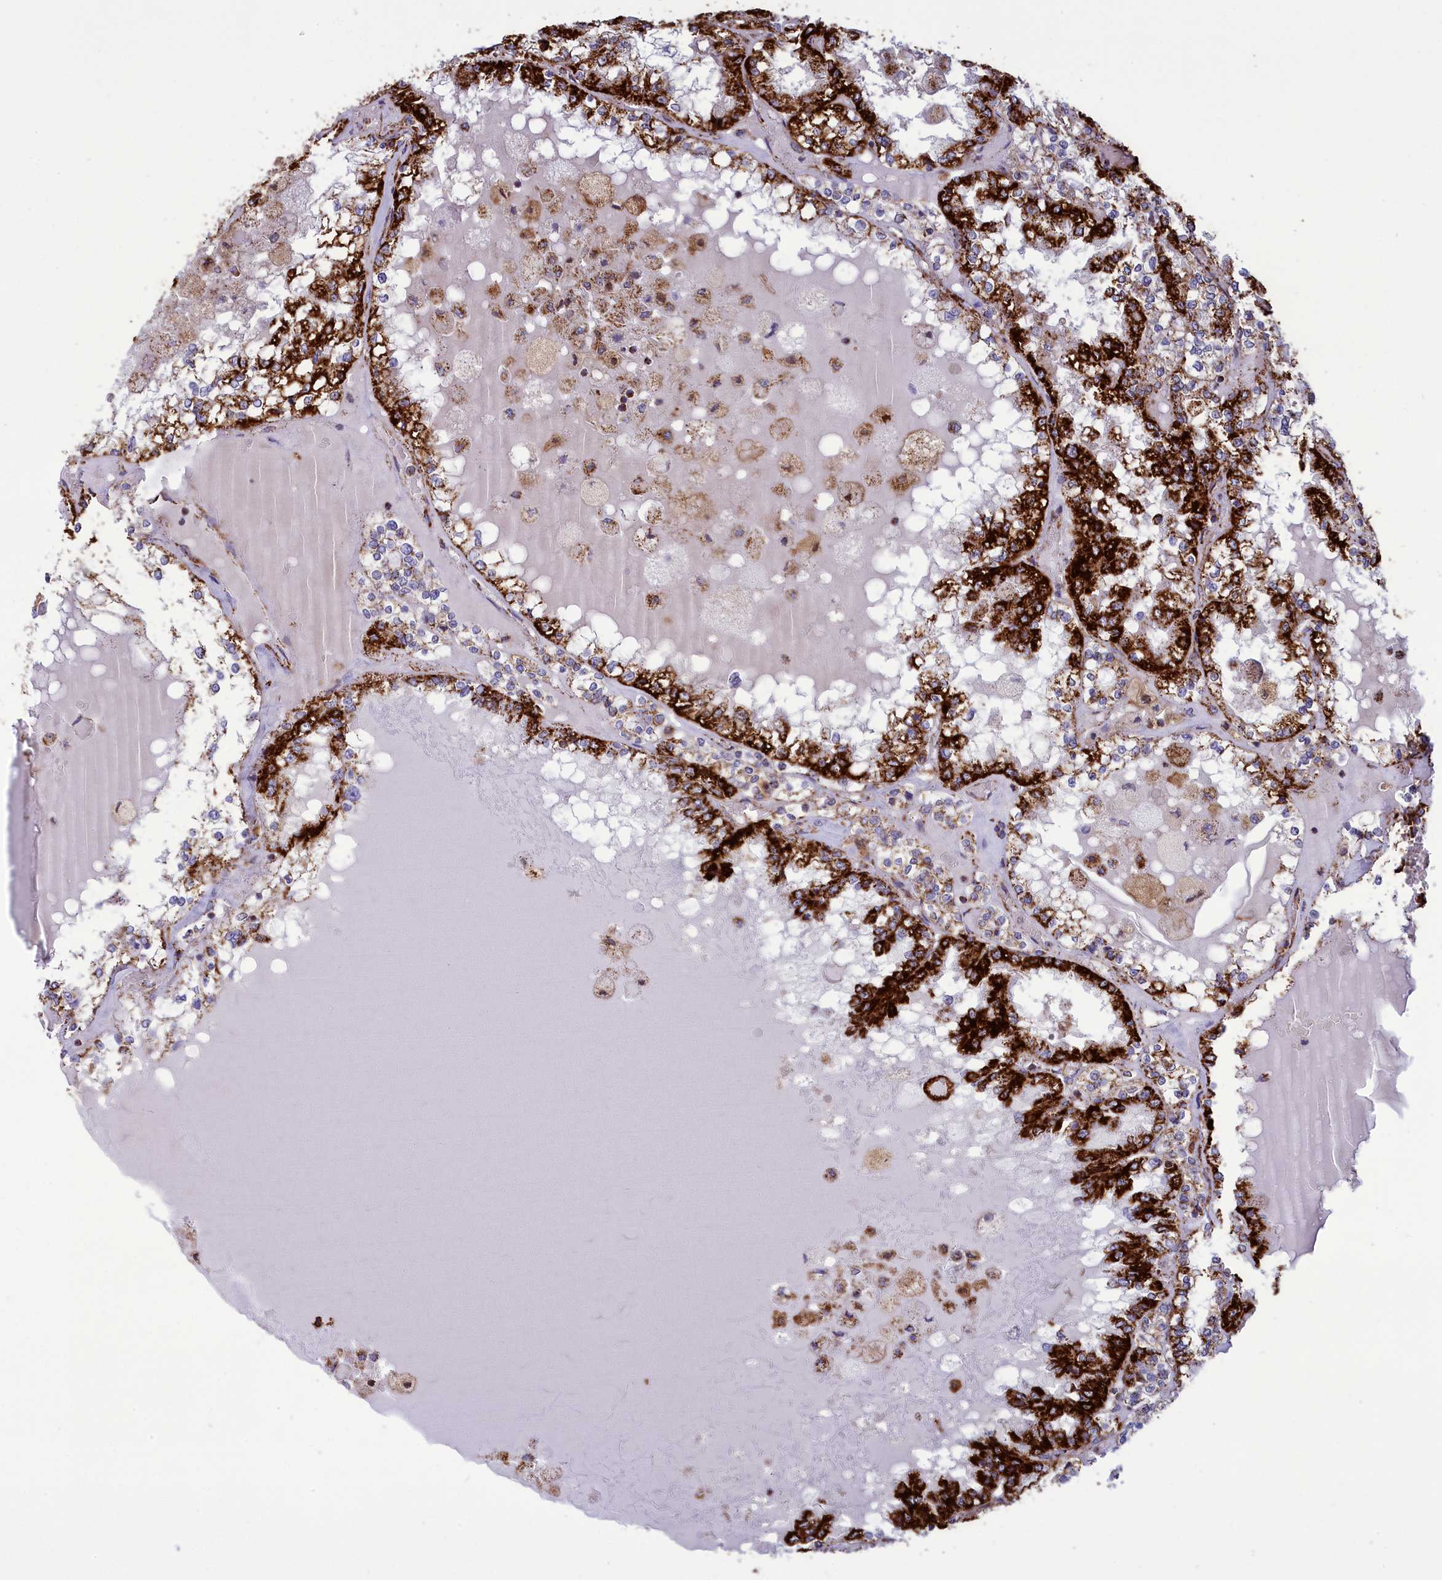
{"staining": {"intensity": "strong", "quantity": ">75%", "location": "cytoplasmic/membranous"}, "tissue": "renal cancer", "cell_type": "Tumor cells", "image_type": "cancer", "snomed": [{"axis": "morphology", "description": "Adenocarcinoma, NOS"}, {"axis": "topography", "description": "Kidney"}], "caption": "Adenocarcinoma (renal) was stained to show a protein in brown. There is high levels of strong cytoplasmic/membranous expression in approximately >75% of tumor cells.", "gene": "ISOC2", "patient": {"sex": "female", "age": 56}}